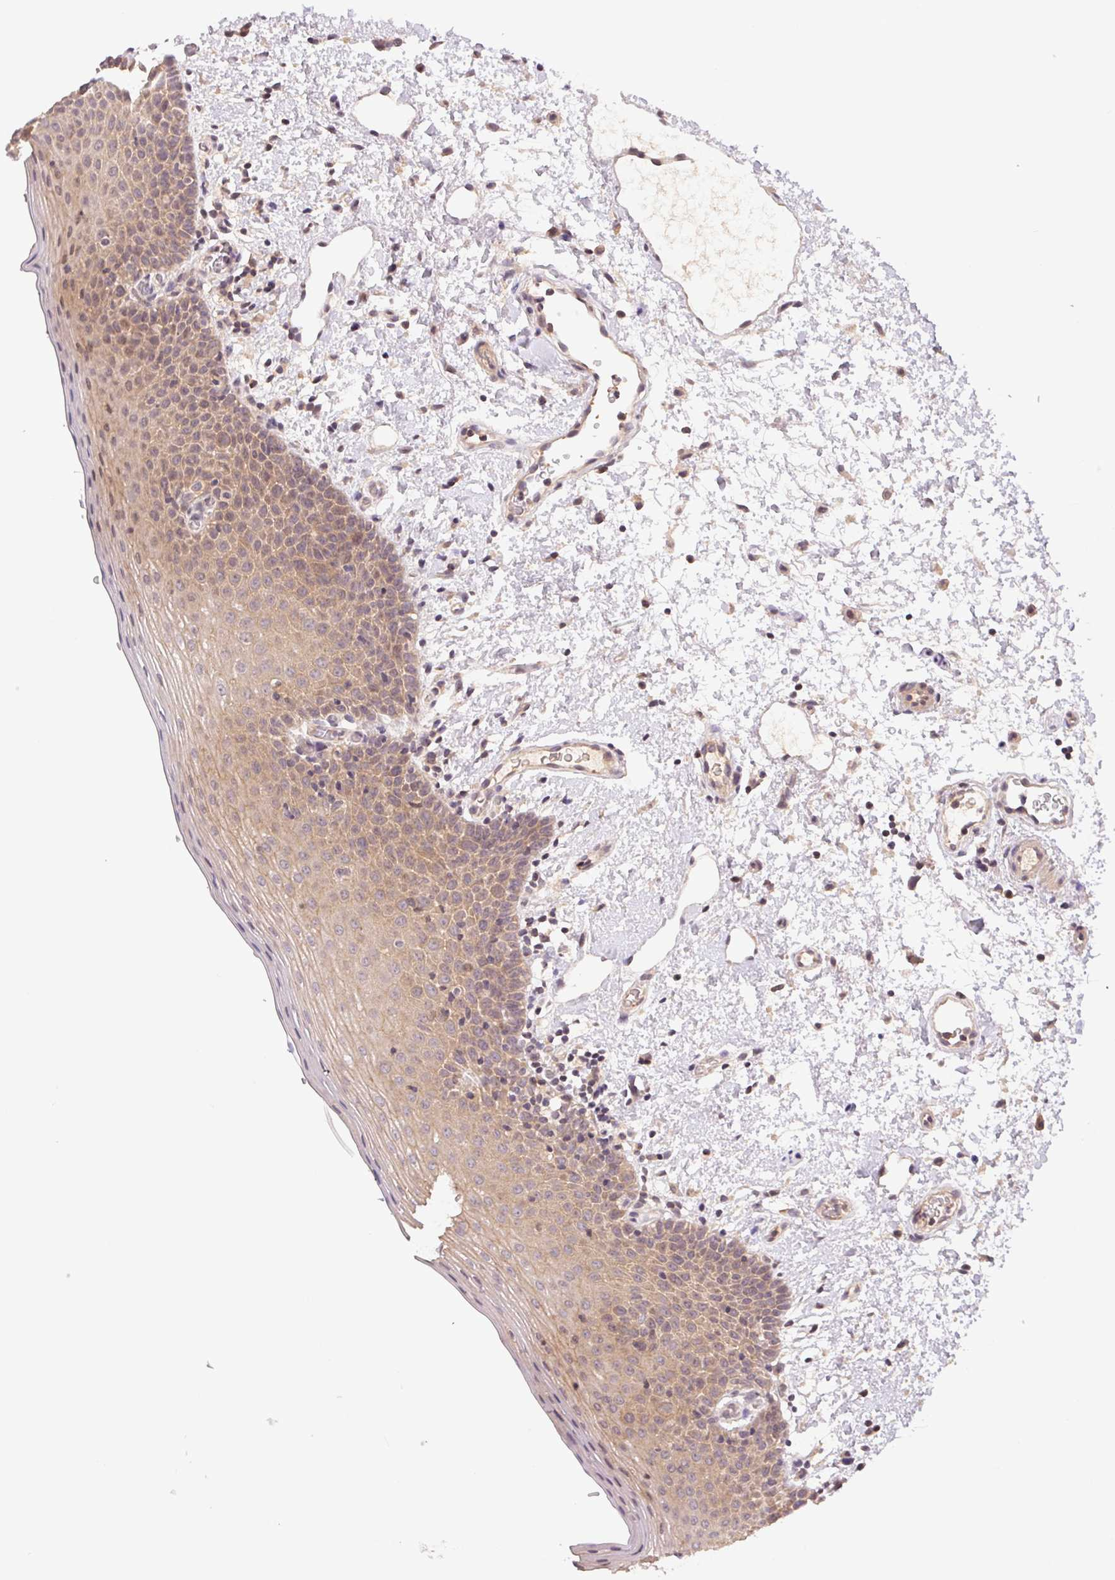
{"staining": {"intensity": "weak", "quantity": "25%-75%", "location": "cytoplasmic/membranous"}, "tissue": "oral mucosa", "cell_type": "Squamous epithelial cells", "image_type": "normal", "snomed": [{"axis": "morphology", "description": "Normal tissue, NOS"}, {"axis": "topography", "description": "Oral tissue"}, {"axis": "topography", "description": "Head-Neck"}], "caption": "Immunohistochemistry (IHC) photomicrograph of benign human oral mucosa stained for a protein (brown), which shows low levels of weak cytoplasmic/membranous positivity in approximately 25%-75% of squamous epithelial cells.", "gene": "BNIP5", "patient": {"sex": "female", "age": 55}}